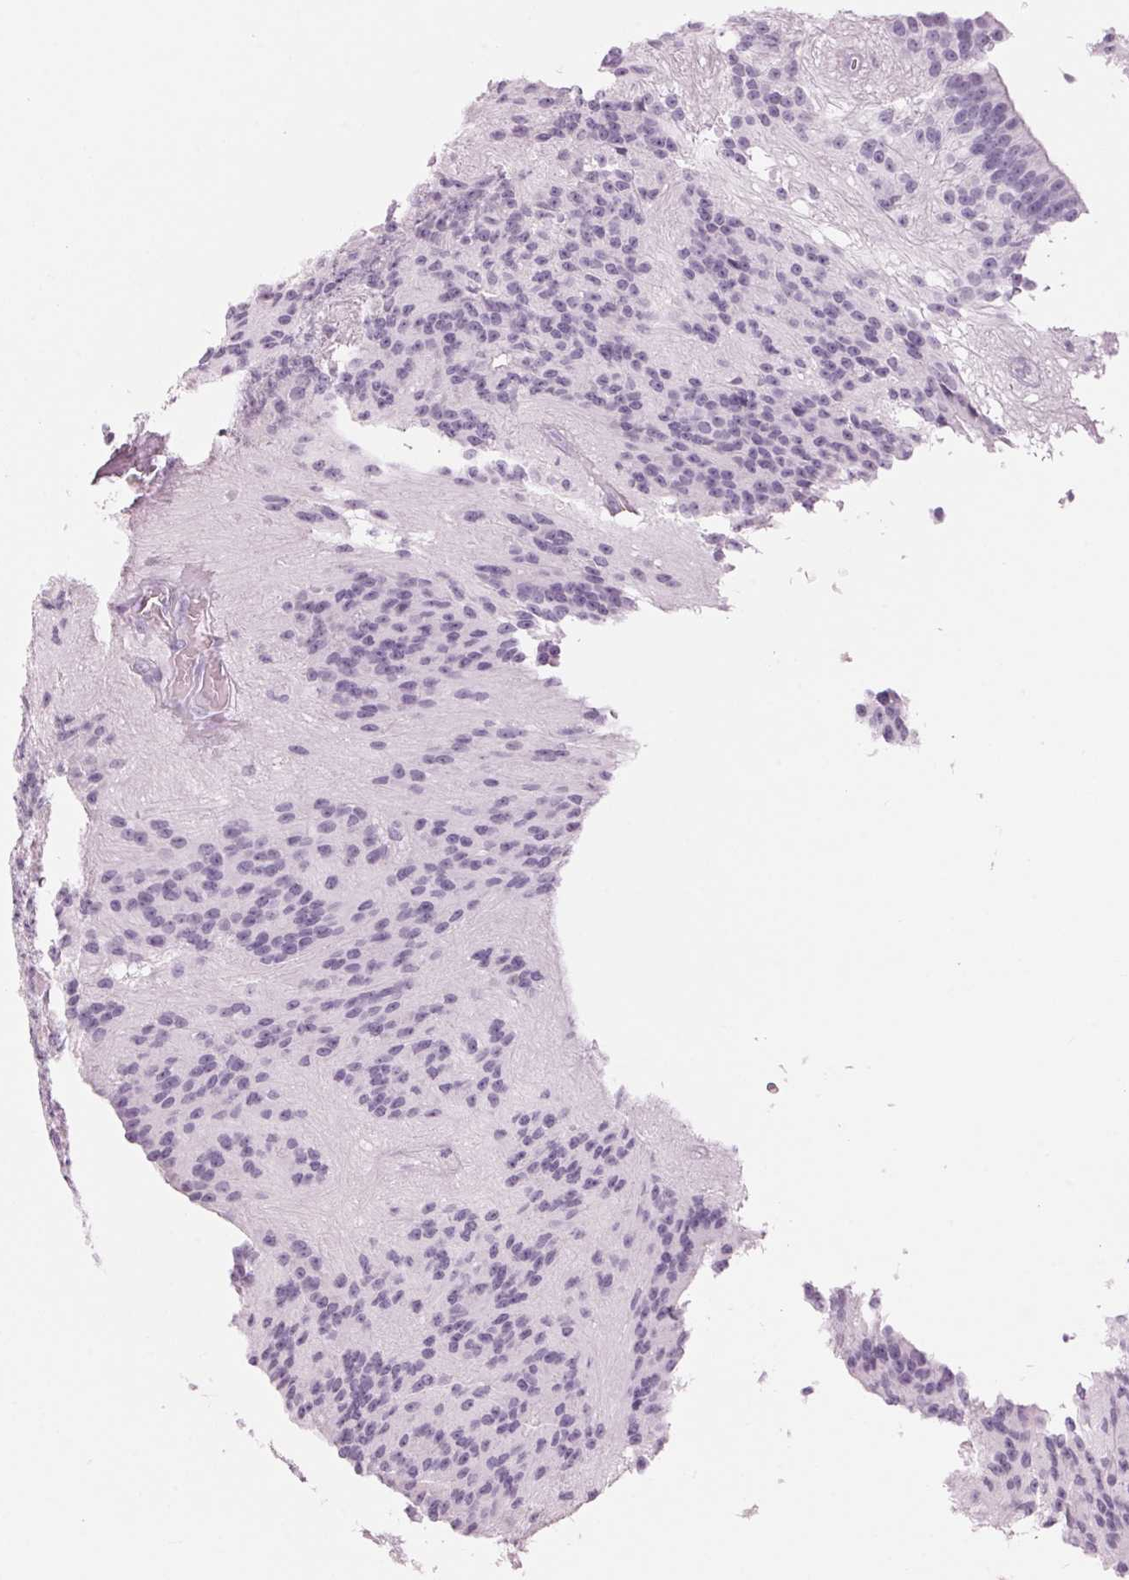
{"staining": {"intensity": "negative", "quantity": "none", "location": "none"}, "tissue": "glioma", "cell_type": "Tumor cells", "image_type": "cancer", "snomed": [{"axis": "morphology", "description": "Glioma, malignant, Low grade"}, {"axis": "topography", "description": "Brain"}], "caption": "High magnification brightfield microscopy of glioma stained with DAB (3,3'-diaminobenzidine) (brown) and counterstained with hematoxylin (blue): tumor cells show no significant positivity. (Brightfield microscopy of DAB immunohistochemistry (IHC) at high magnification).", "gene": "KLK7", "patient": {"sex": "male", "age": 31}}